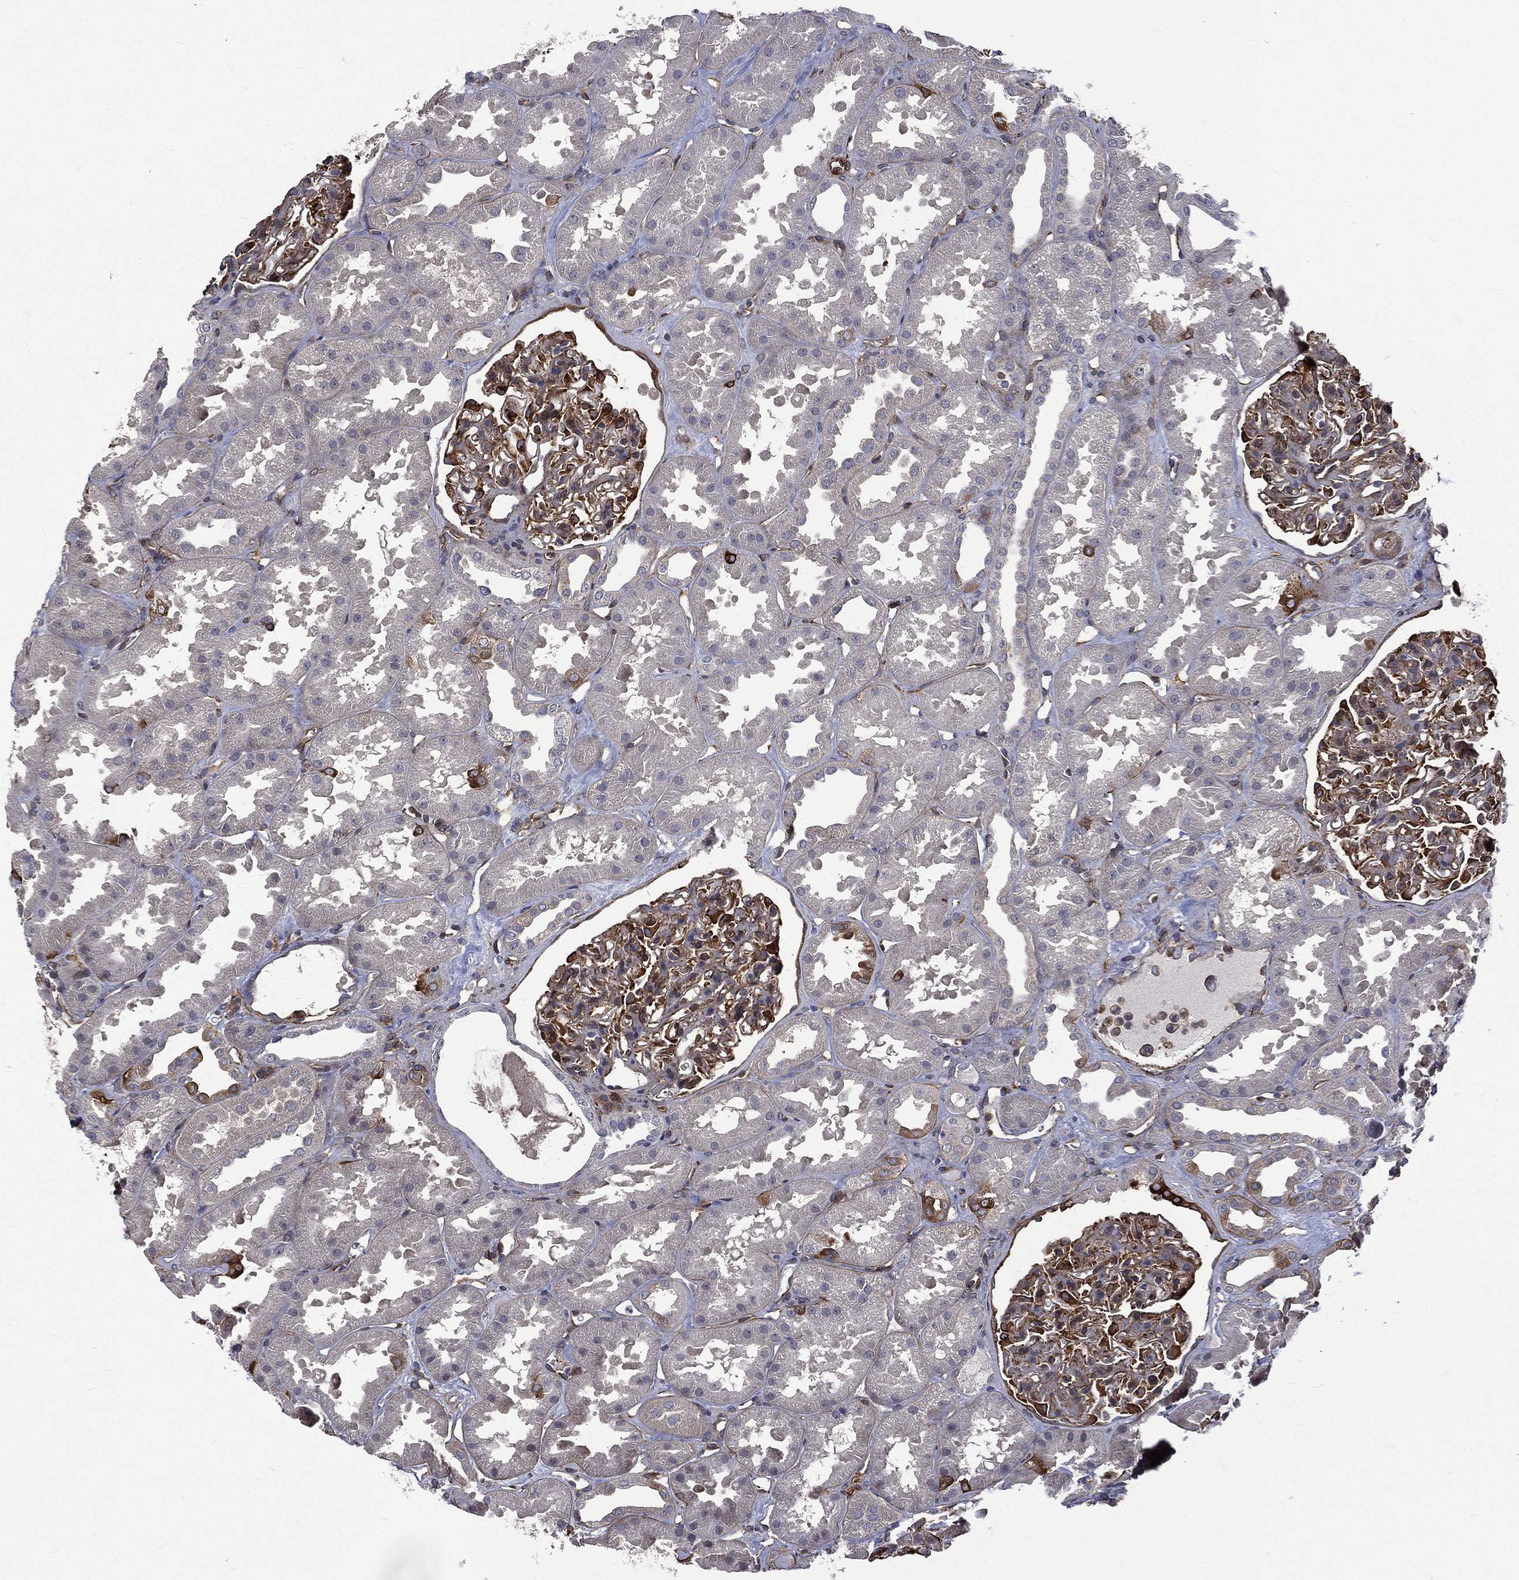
{"staining": {"intensity": "strong", "quantity": "25%-75%", "location": "cytoplasmic/membranous"}, "tissue": "kidney", "cell_type": "Cells in glomeruli", "image_type": "normal", "snomed": [{"axis": "morphology", "description": "Normal tissue, NOS"}, {"axis": "topography", "description": "Kidney"}], "caption": "The immunohistochemical stain labels strong cytoplasmic/membranous staining in cells in glomeruli of benign kidney. The staining was performed using DAB, with brown indicating positive protein expression. Nuclei are stained blue with hematoxylin.", "gene": "PPFIBP1", "patient": {"sex": "male", "age": 61}}